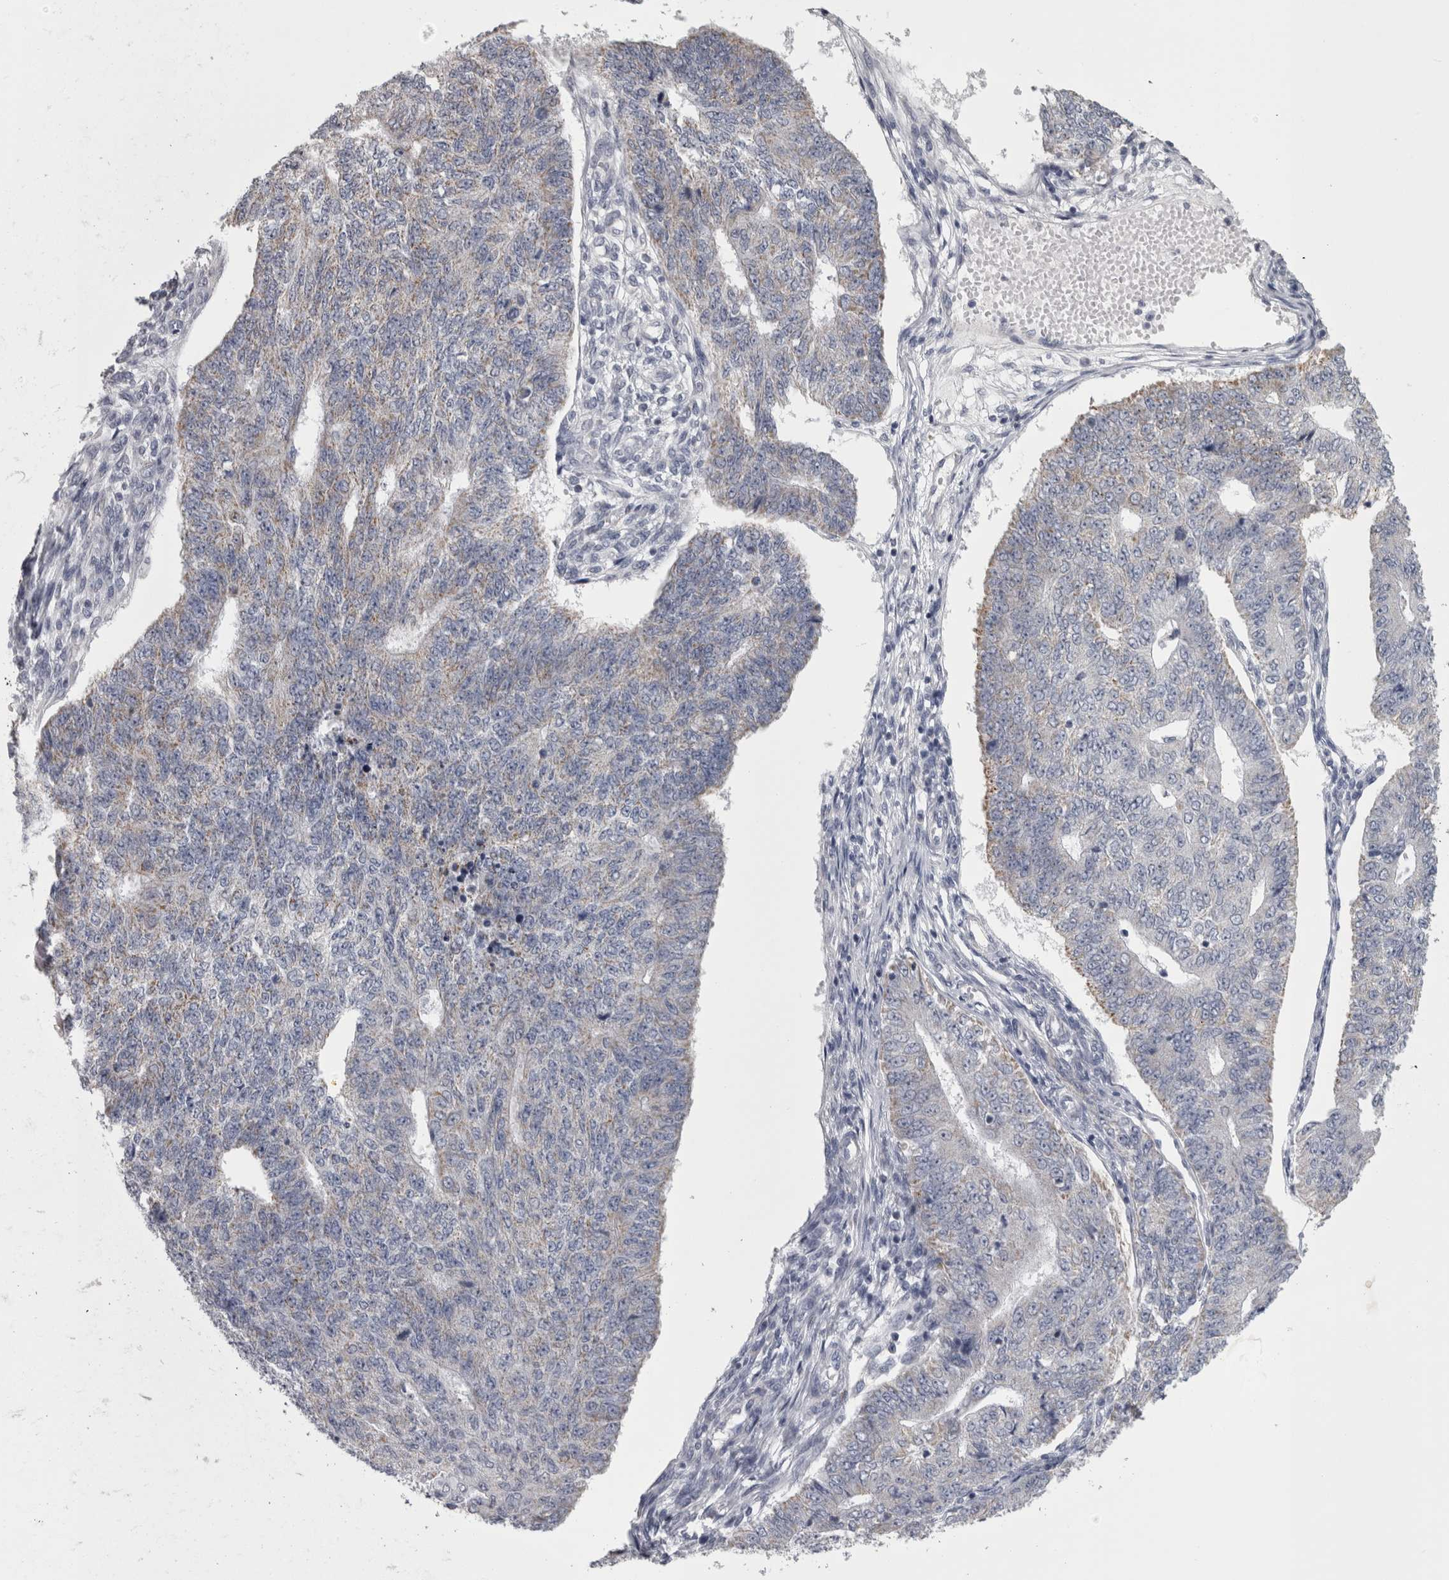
{"staining": {"intensity": "weak", "quantity": "25%-75%", "location": "cytoplasmic/membranous"}, "tissue": "endometrial cancer", "cell_type": "Tumor cells", "image_type": "cancer", "snomed": [{"axis": "morphology", "description": "Adenocarcinoma, NOS"}, {"axis": "topography", "description": "Endometrium"}], "caption": "This is an image of immunohistochemistry staining of endometrial cancer, which shows weak staining in the cytoplasmic/membranous of tumor cells.", "gene": "DBT", "patient": {"sex": "female", "age": 32}}